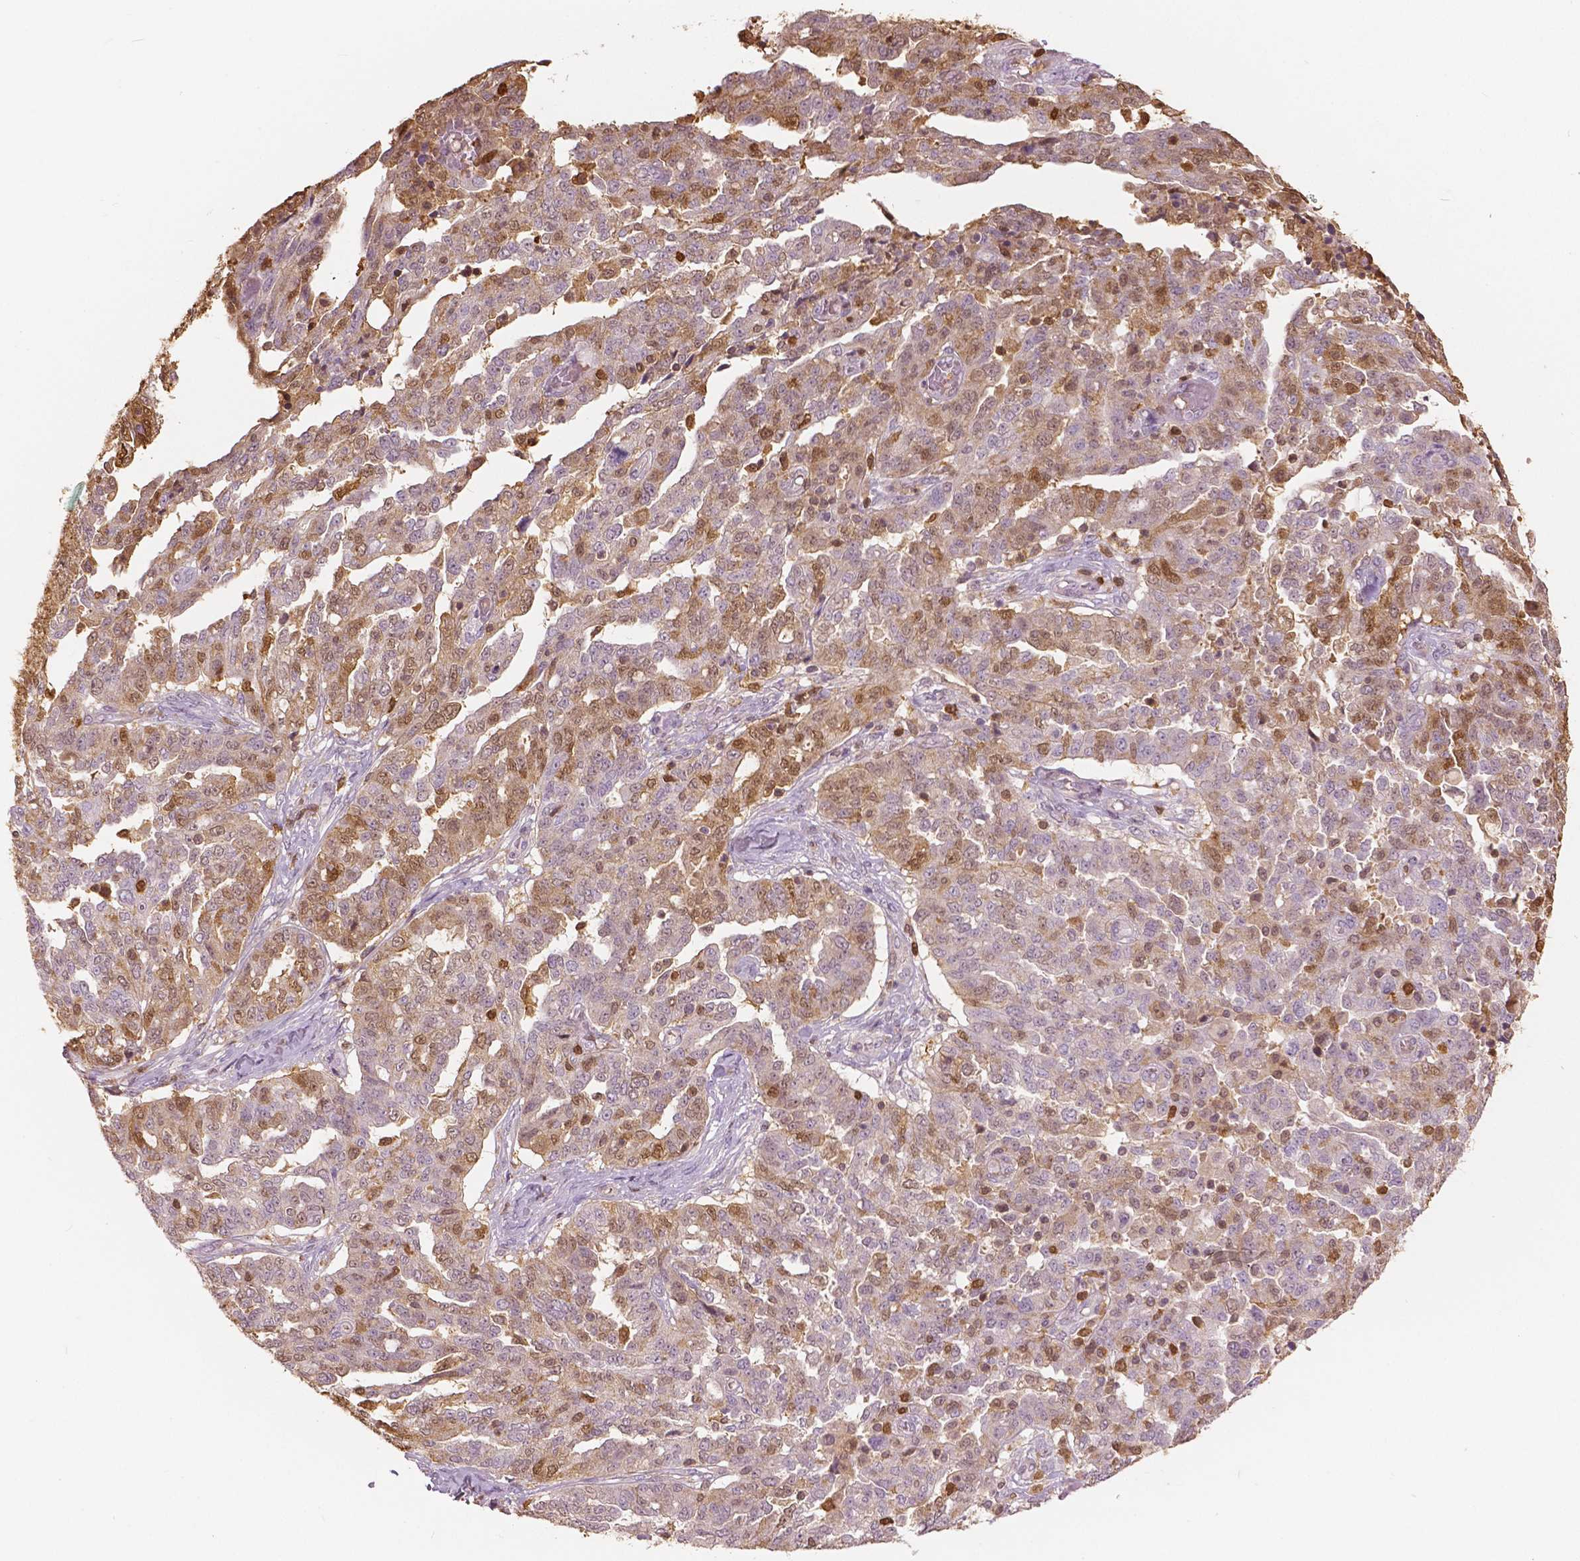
{"staining": {"intensity": "moderate", "quantity": "<25%", "location": "cytoplasmic/membranous,nuclear"}, "tissue": "ovarian cancer", "cell_type": "Tumor cells", "image_type": "cancer", "snomed": [{"axis": "morphology", "description": "Cystadenocarcinoma, serous, NOS"}, {"axis": "topography", "description": "Ovary"}], "caption": "Ovarian serous cystadenocarcinoma stained with DAB (3,3'-diaminobenzidine) immunohistochemistry (IHC) demonstrates low levels of moderate cytoplasmic/membranous and nuclear expression in about <25% of tumor cells. The staining is performed using DAB (3,3'-diaminobenzidine) brown chromogen to label protein expression. The nuclei are counter-stained blue using hematoxylin.", "gene": "S100A4", "patient": {"sex": "female", "age": 67}}